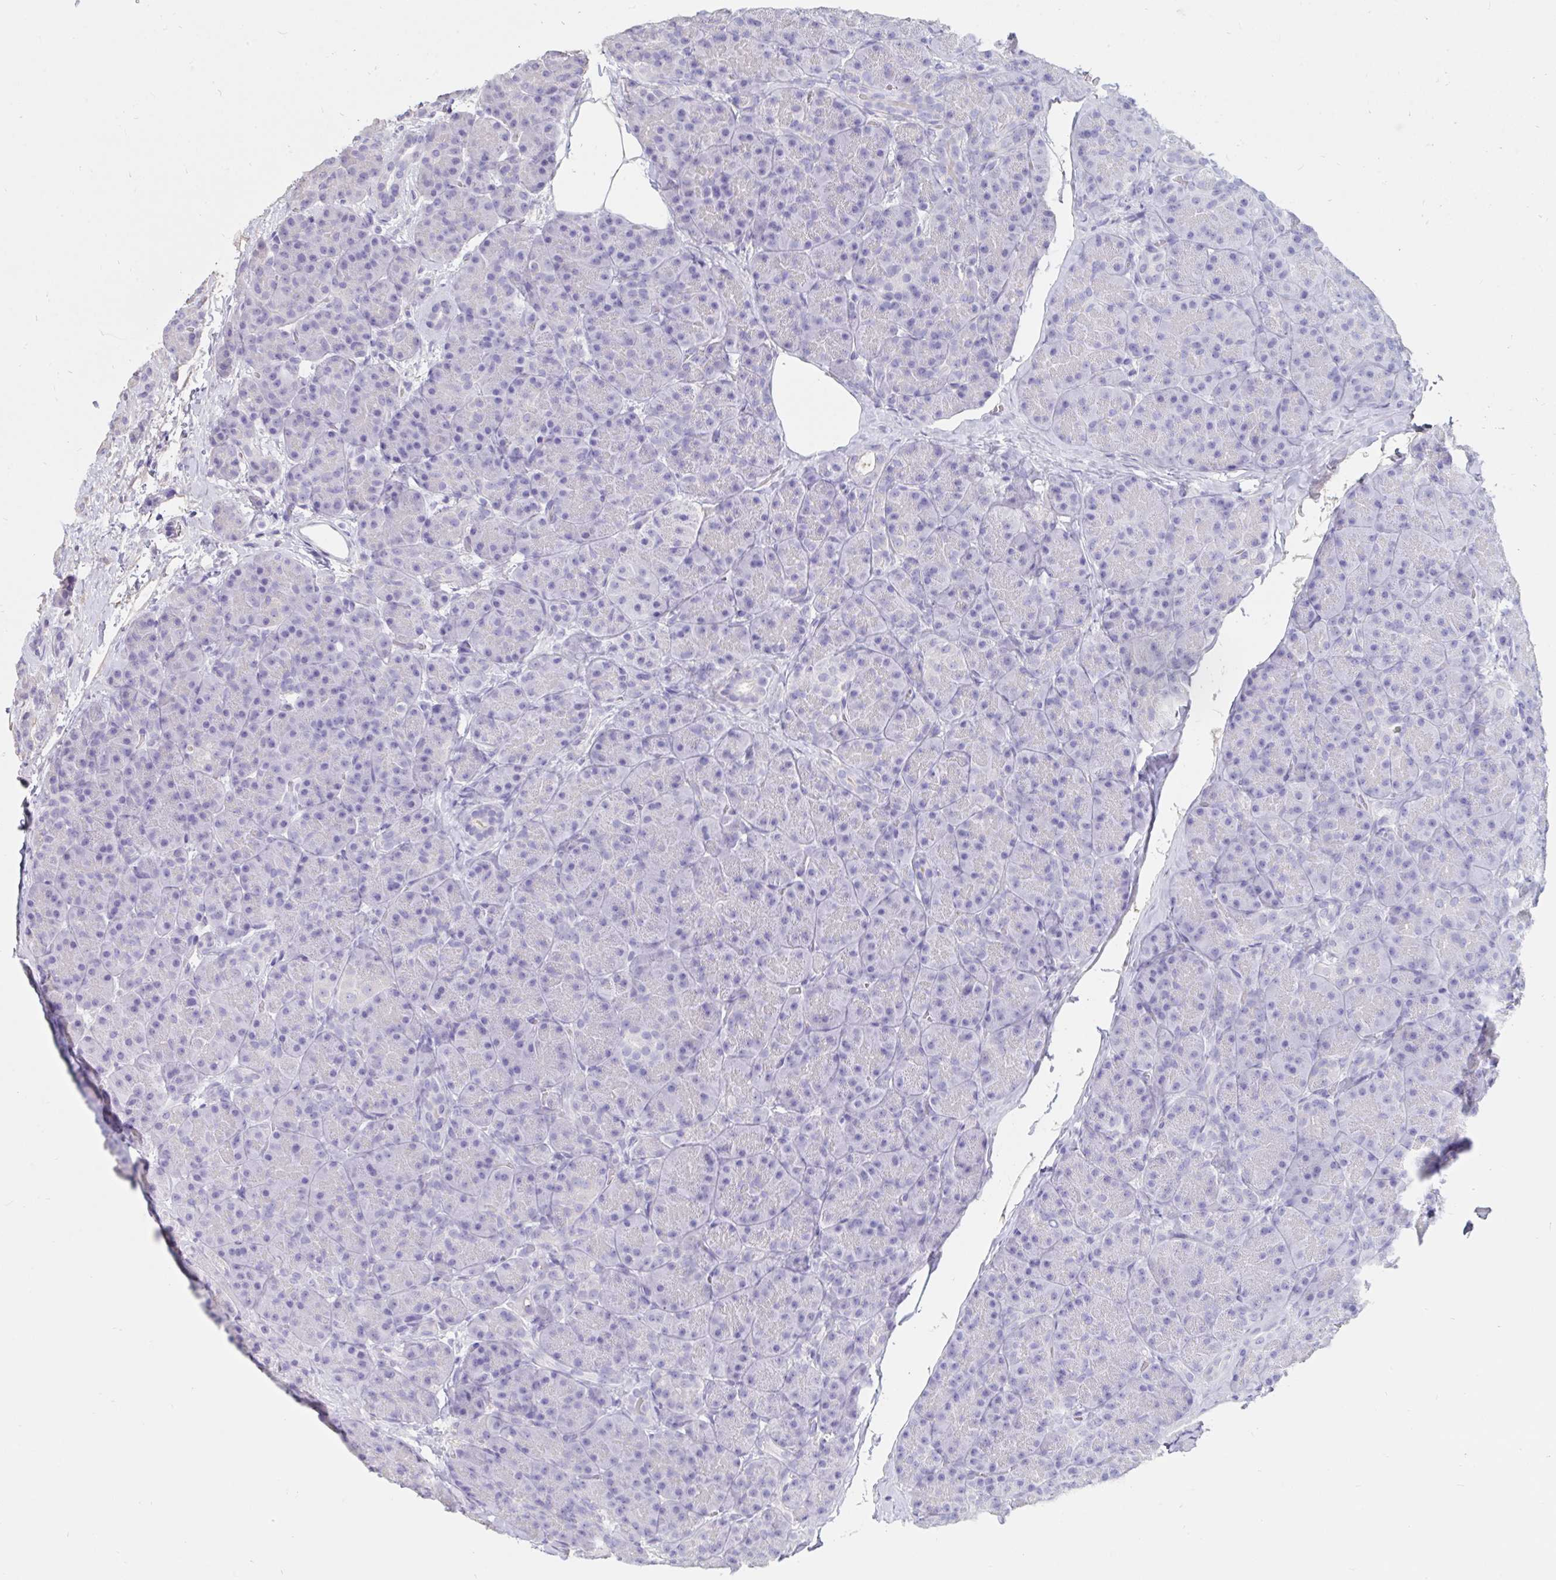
{"staining": {"intensity": "negative", "quantity": "none", "location": "none"}, "tissue": "pancreas", "cell_type": "Exocrine glandular cells", "image_type": "normal", "snomed": [{"axis": "morphology", "description": "Normal tissue, NOS"}, {"axis": "topography", "description": "Pancreas"}], "caption": "An immunohistochemistry photomicrograph of benign pancreas is shown. There is no staining in exocrine glandular cells of pancreas.", "gene": "TNNC1", "patient": {"sex": "male", "age": 57}}